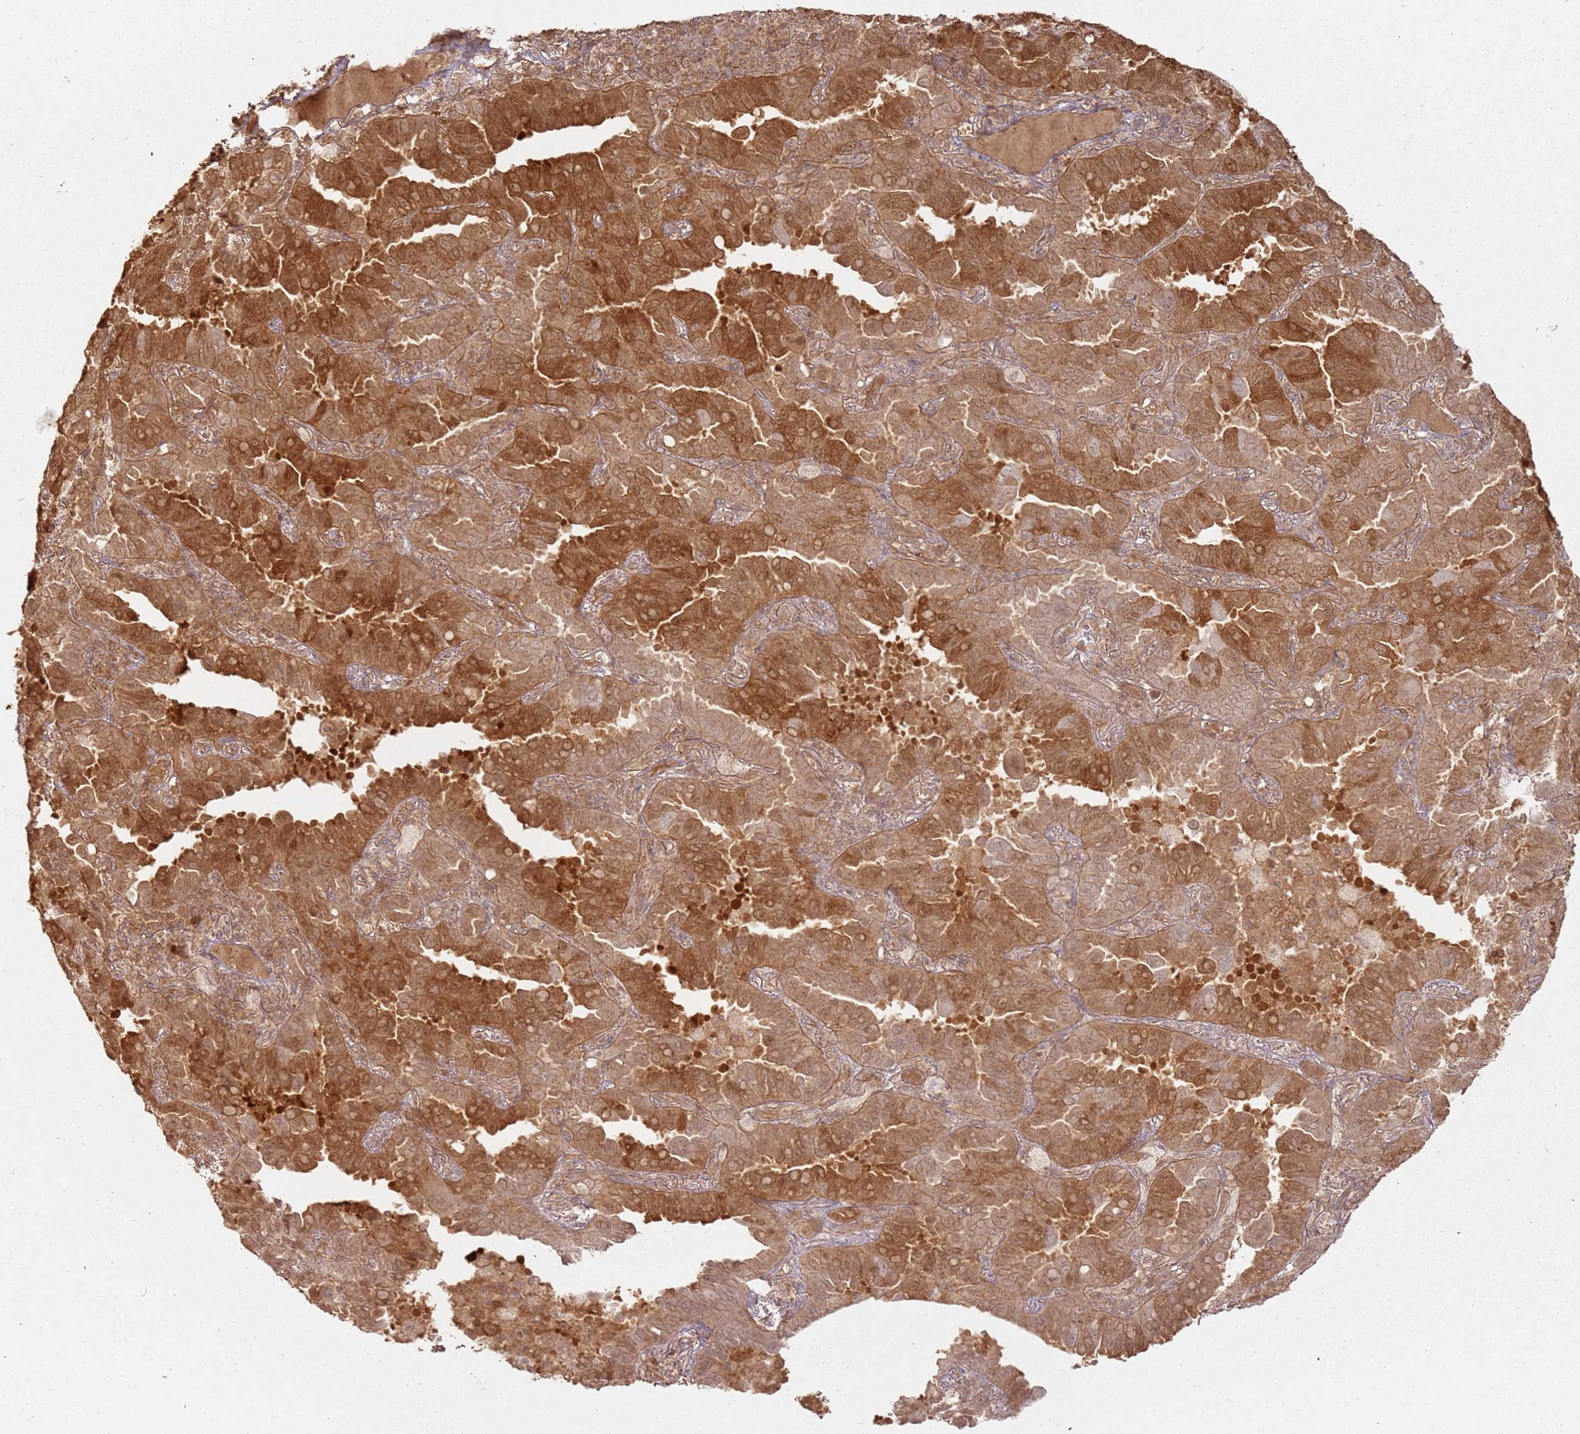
{"staining": {"intensity": "strong", "quantity": "25%-75%", "location": "cytoplasmic/membranous"}, "tissue": "lung cancer", "cell_type": "Tumor cells", "image_type": "cancer", "snomed": [{"axis": "morphology", "description": "Adenocarcinoma, NOS"}, {"axis": "topography", "description": "Lung"}], "caption": "The micrograph shows immunohistochemical staining of adenocarcinoma (lung). There is strong cytoplasmic/membranous positivity is seen in about 25%-75% of tumor cells.", "gene": "ZNF776", "patient": {"sex": "male", "age": 64}}